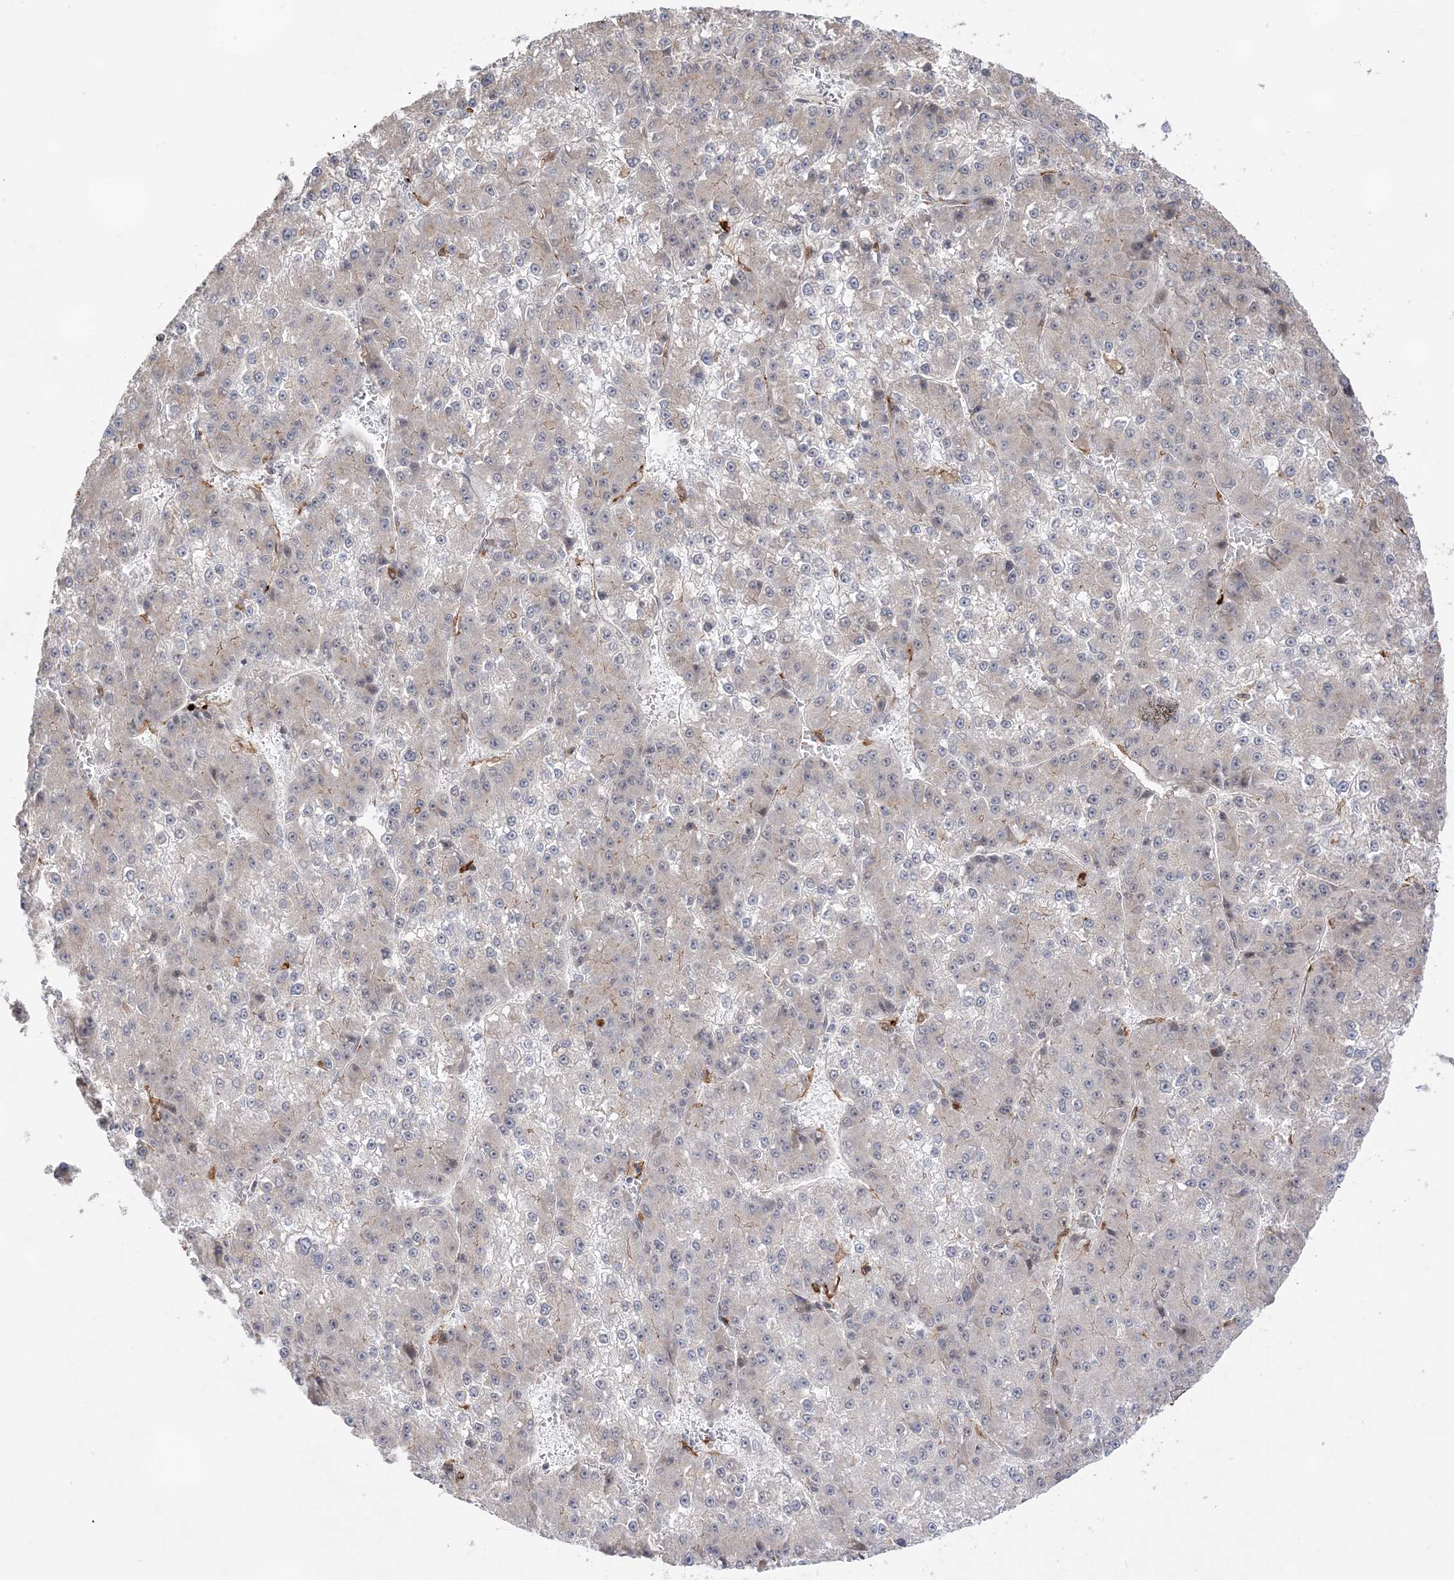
{"staining": {"intensity": "negative", "quantity": "none", "location": "none"}, "tissue": "liver cancer", "cell_type": "Tumor cells", "image_type": "cancer", "snomed": [{"axis": "morphology", "description": "Carcinoma, Hepatocellular, NOS"}, {"axis": "topography", "description": "Liver"}], "caption": "This is an immunohistochemistry histopathology image of hepatocellular carcinoma (liver). There is no staining in tumor cells.", "gene": "ANAPC15", "patient": {"sex": "female", "age": 73}}